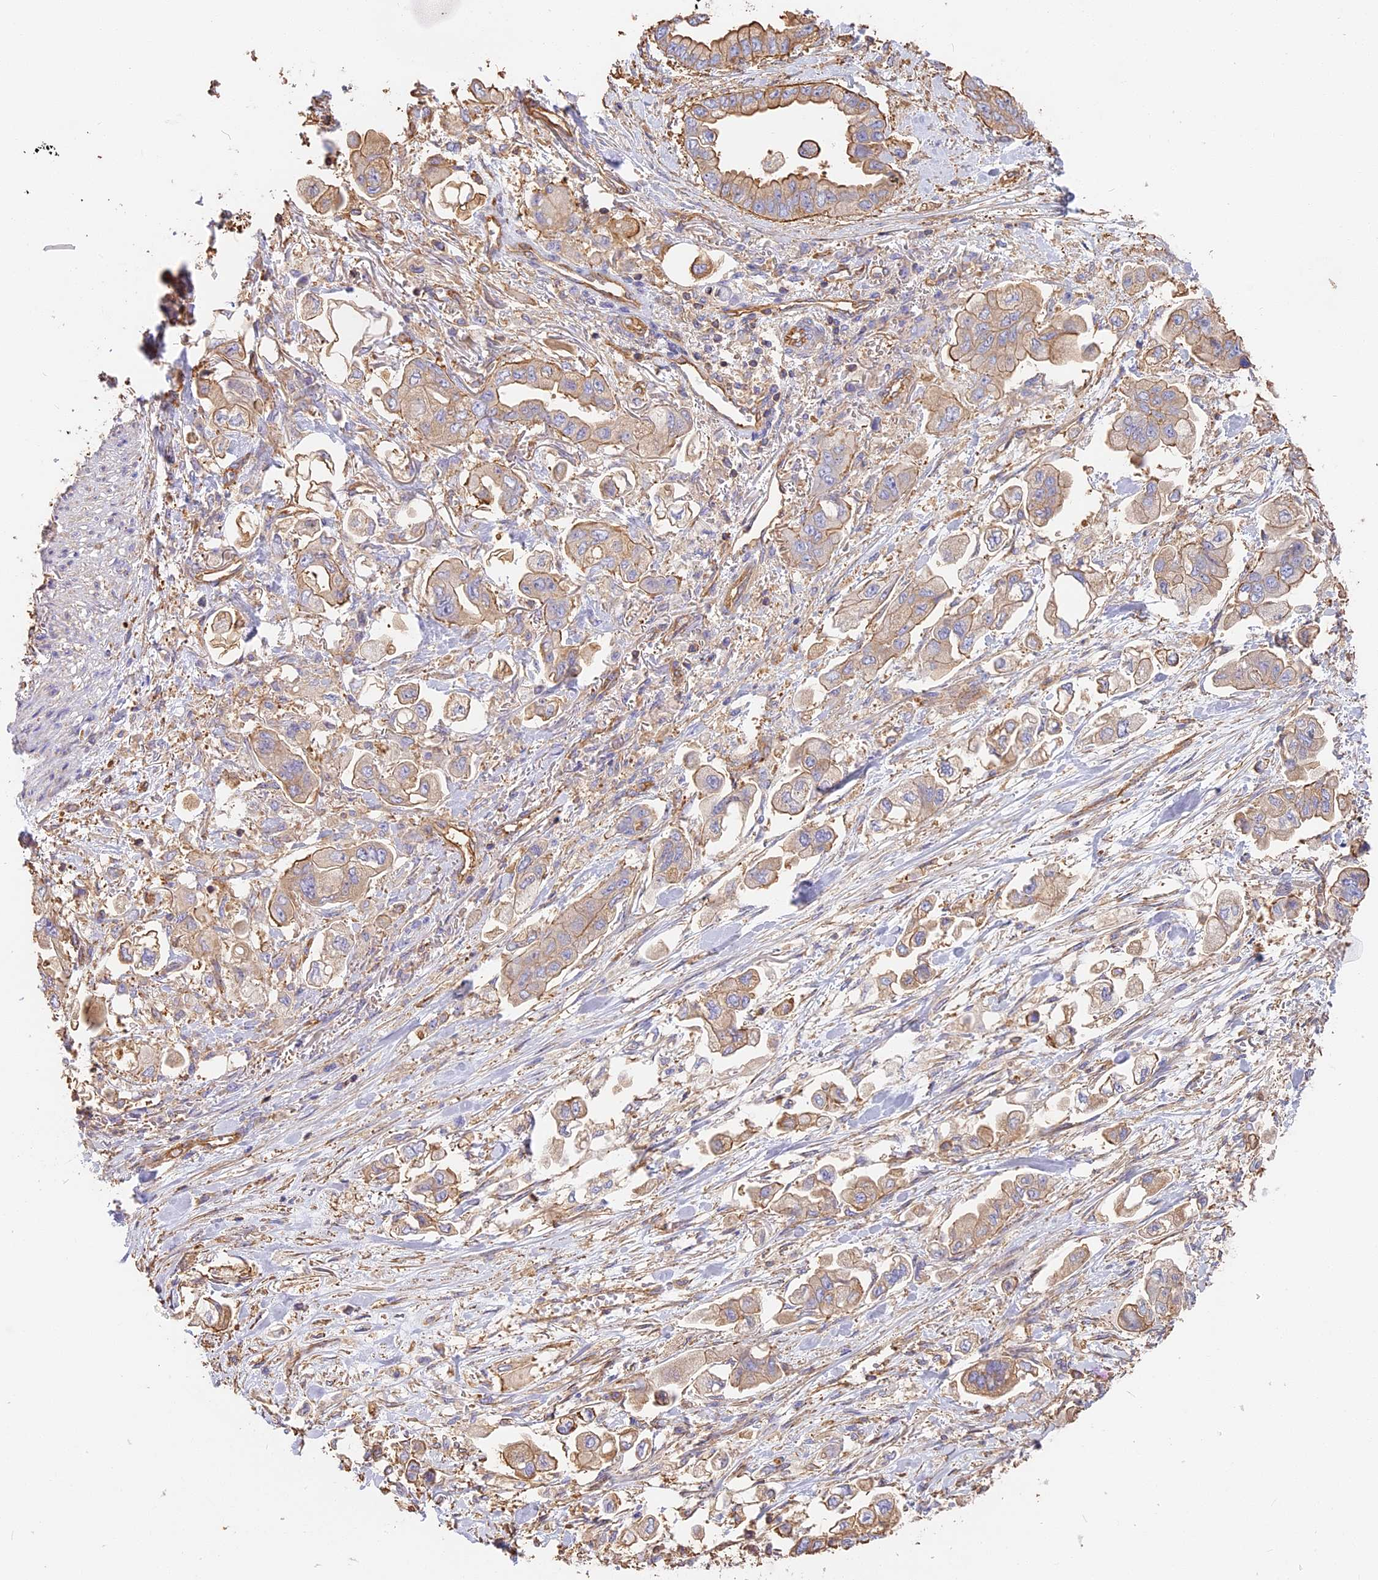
{"staining": {"intensity": "weak", "quantity": ">75%", "location": "cytoplasmic/membranous"}, "tissue": "stomach cancer", "cell_type": "Tumor cells", "image_type": "cancer", "snomed": [{"axis": "morphology", "description": "Adenocarcinoma, NOS"}, {"axis": "topography", "description": "Stomach"}], "caption": "Protein staining by immunohistochemistry reveals weak cytoplasmic/membranous expression in about >75% of tumor cells in stomach adenocarcinoma.", "gene": "VPS18", "patient": {"sex": "male", "age": 62}}